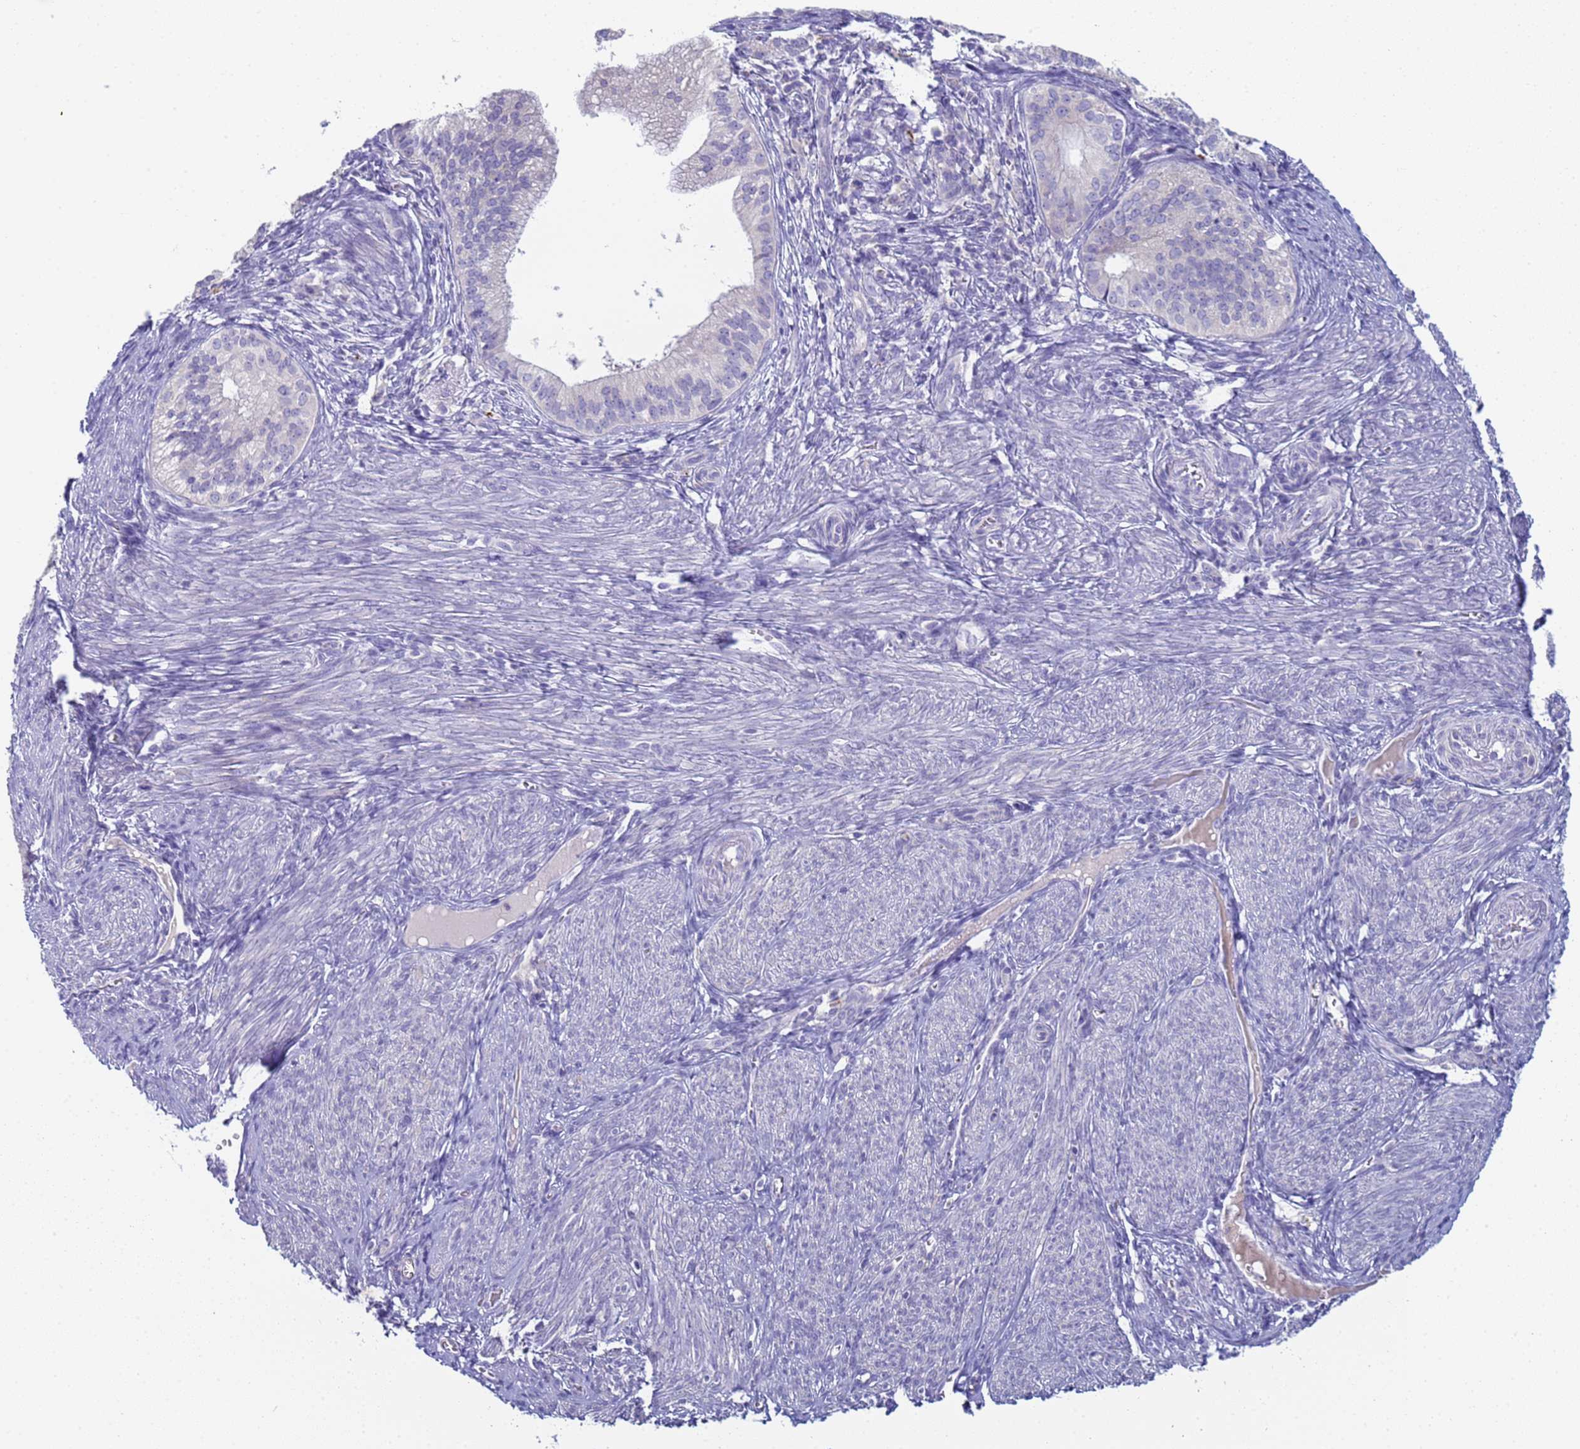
{"staining": {"intensity": "negative", "quantity": "none", "location": "none"}, "tissue": "endometrial cancer", "cell_type": "Tumor cells", "image_type": "cancer", "snomed": [{"axis": "morphology", "description": "Adenocarcinoma, NOS"}, {"axis": "topography", "description": "Endometrium"}], "caption": "Immunohistochemical staining of adenocarcinoma (endometrial) exhibits no significant expression in tumor cells.", "gene": "CR1", "patient": {"sex": "female", "age": 50}}